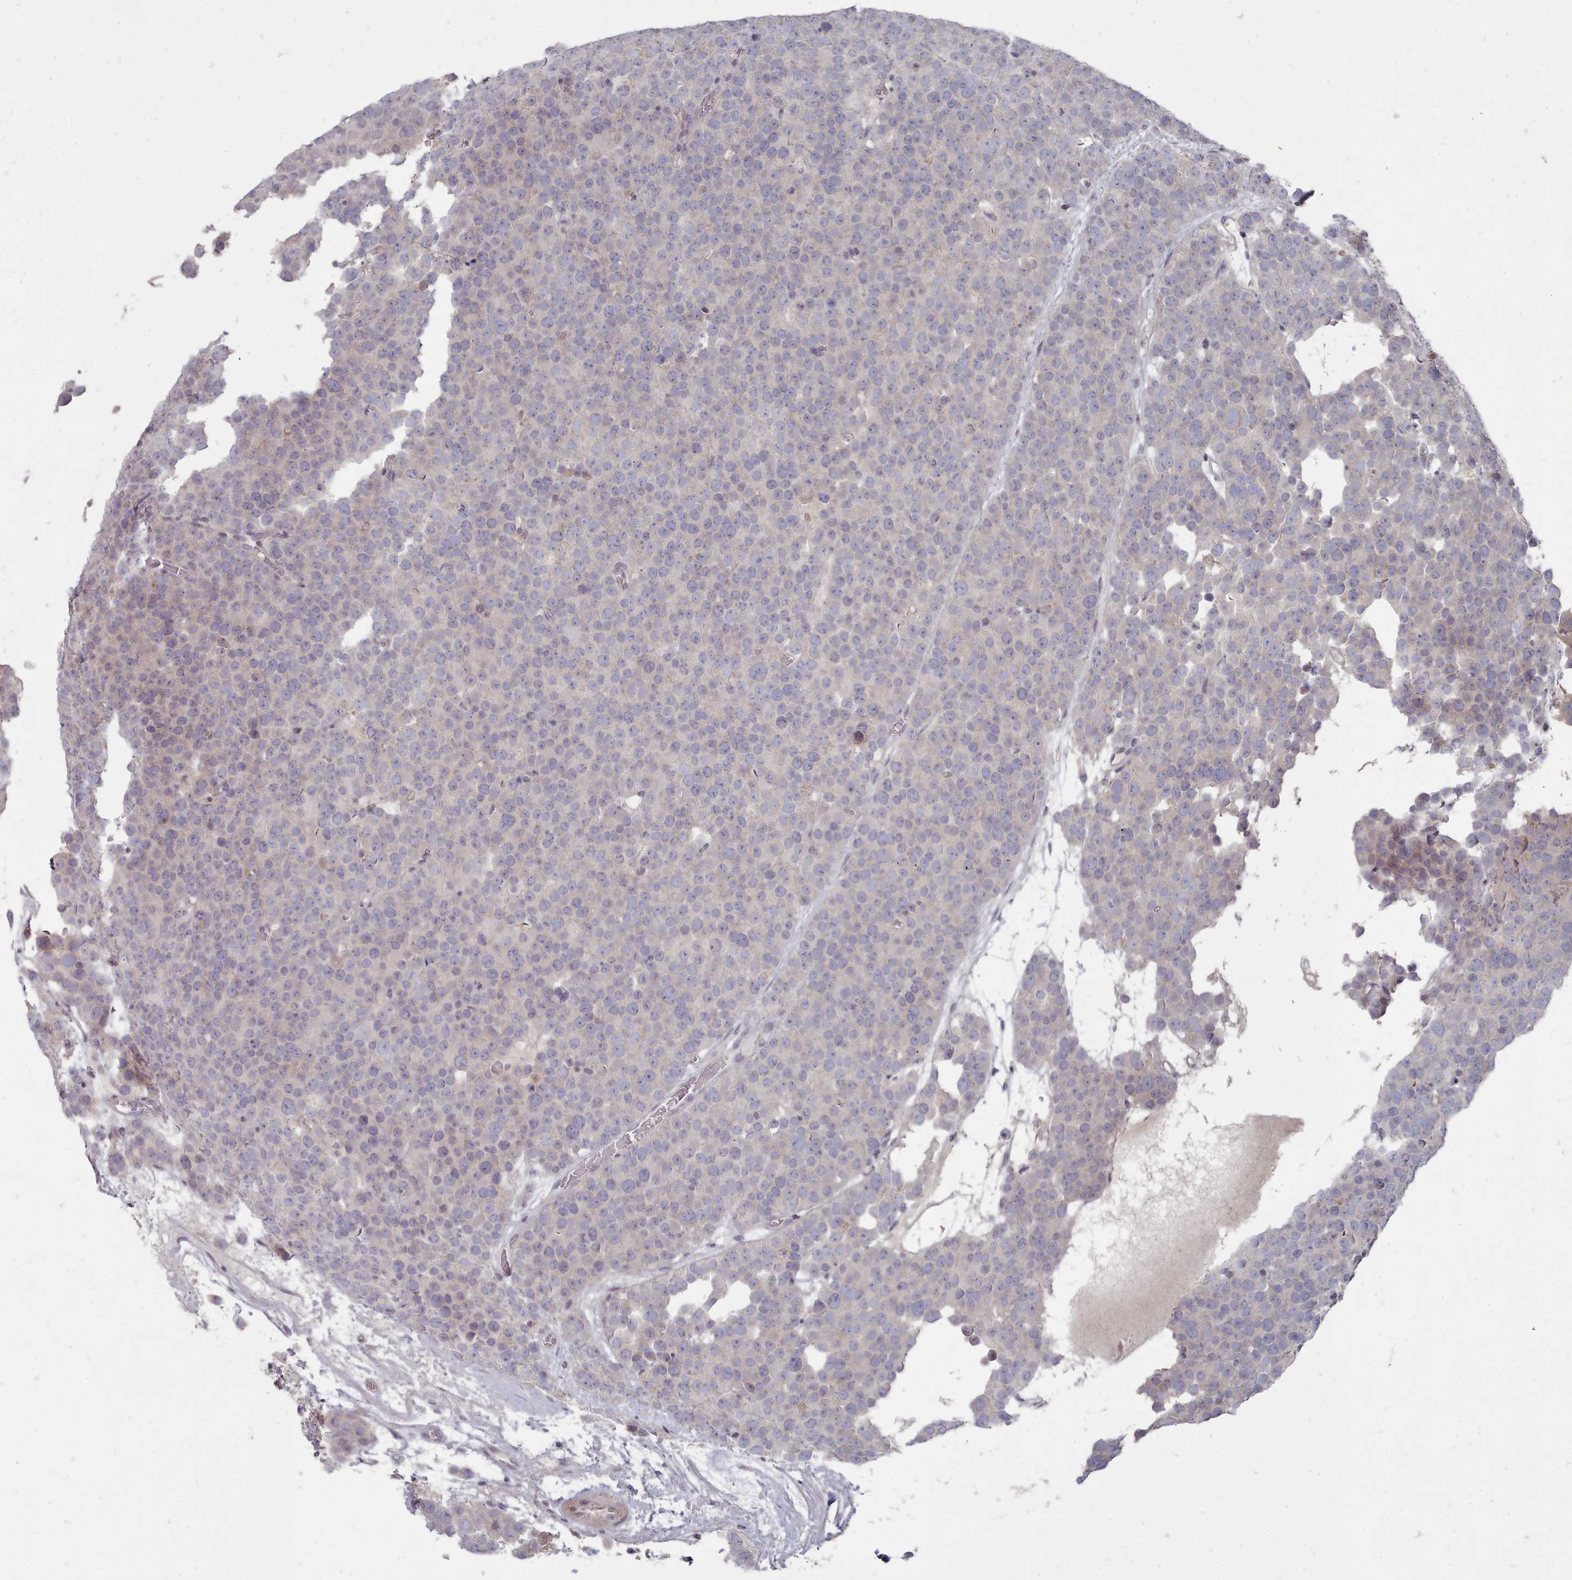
{"staining": {"intensity": "negative", "quantity": "none", "location": "none"}, "tissue": "testis cancer", "cell_type": "Tumor cells", "image_type": "cancer", "snomed": [{"axis": "morphology", "description": "Seminoma, NOS"}, {"axis": "topography", "description": "Testis"}], "caption": "High power microscopy micrograph of an immunohistochemistry (IHC) histopathology image of seminoma (testis), revealing no significant staining in tumor cells.", "gene": "ACKR3", "patient": {"sex": "male", "age": 71}}